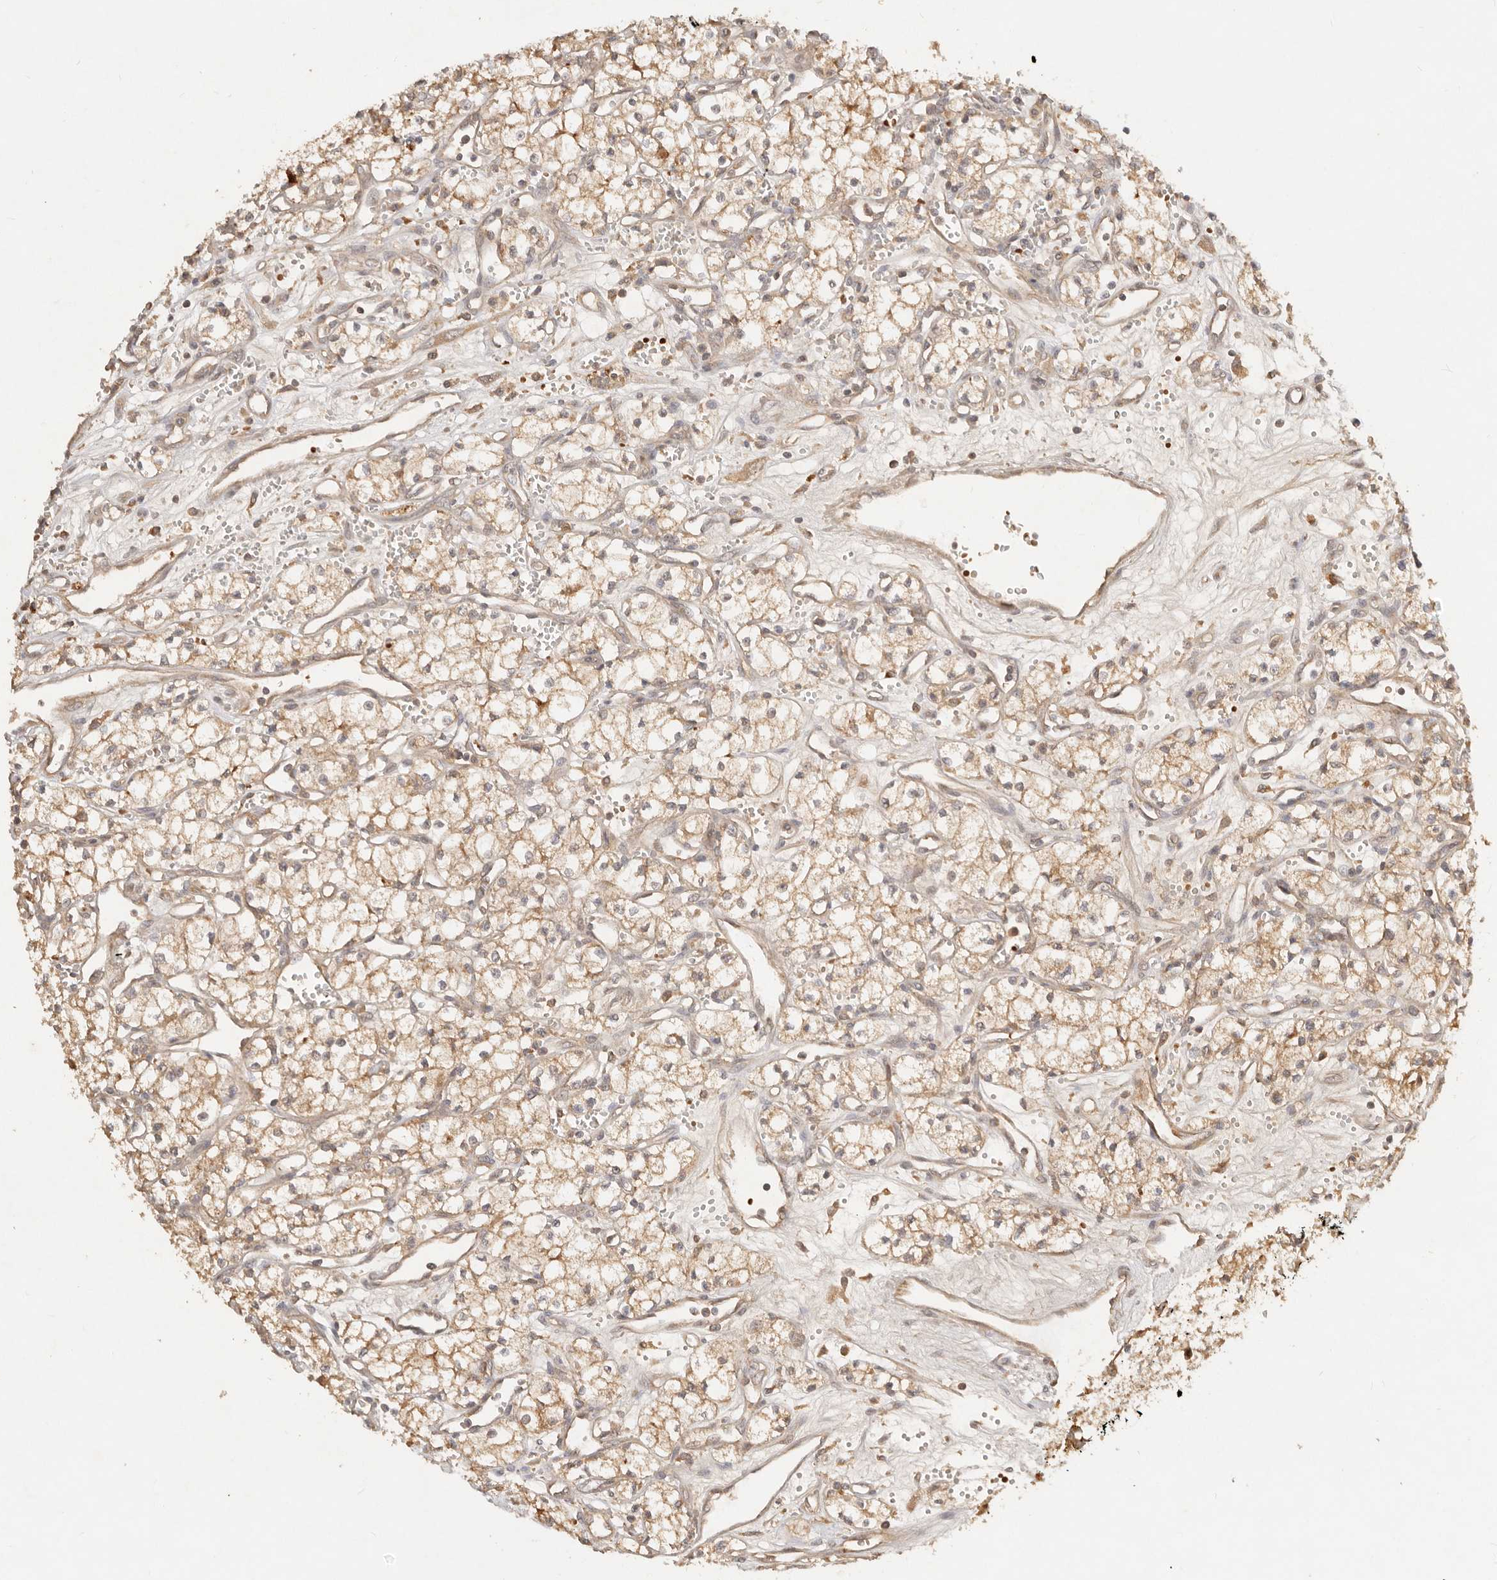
{"staining": {"intensity": "moderate", "quantity": ">75%", "location": "cytoplasmic/membranous"}, "tissue": "renal cancer", "cell_type": "Tumor cells", "image_type": "cancer", "snomed": [{"axis": "morphology", "description": "Adenocarcinoma, NOS"}, {"axis": "topography", "description": "Kidney"}], "caption": "Renal cancer was stained to show a protein in brown. There is medium levels of moderate cytoplasmic/membranous positivity in approximately >75% of tumor cells.", "gene": "FREM2", "patient": {"sex": "male", "age": 59}}